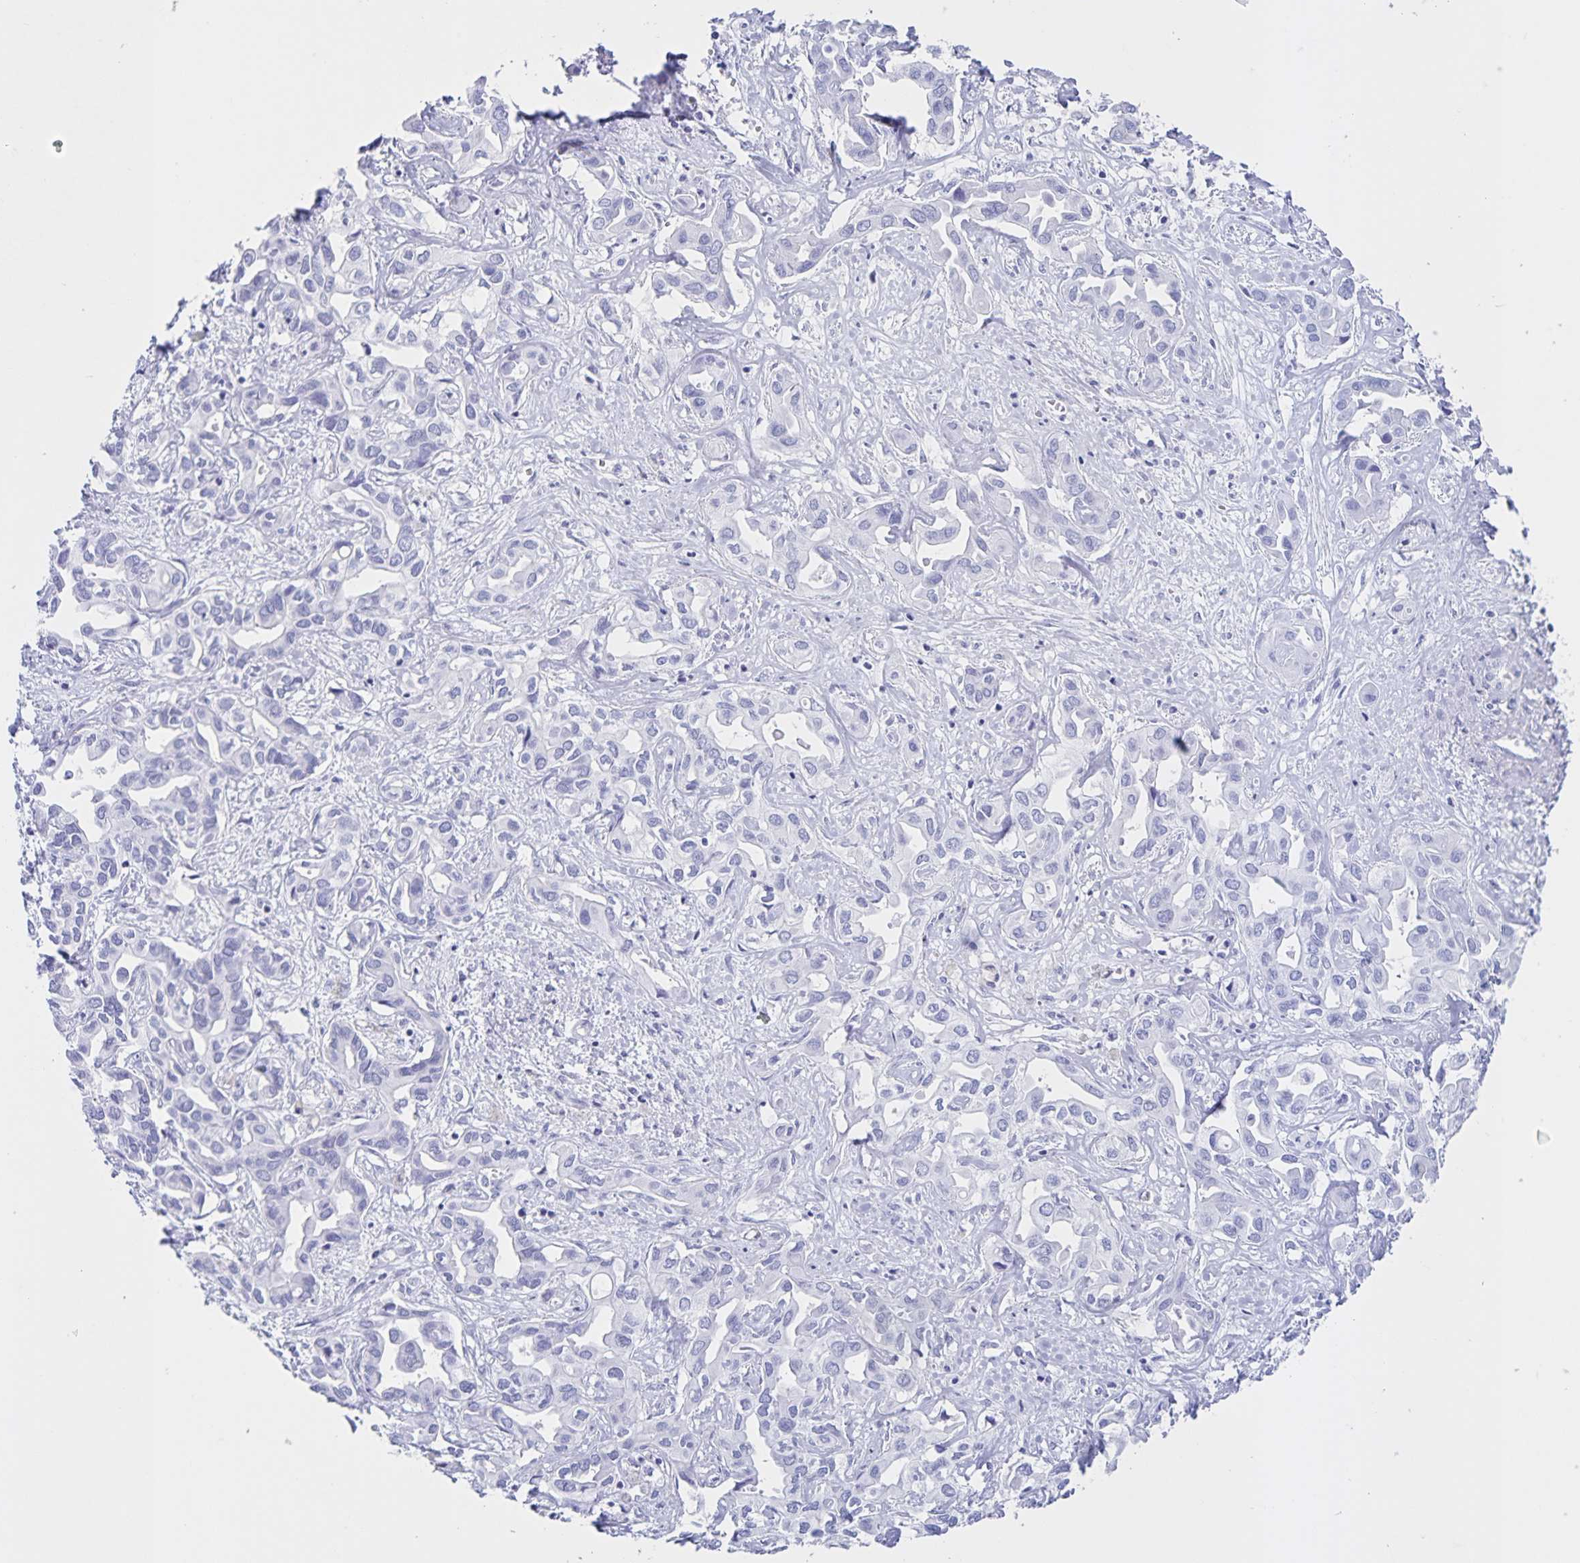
{"staining": {"intensity": "negative", "quantity": "none", "location": "none"}, "tissue": "liver cancer", "cell_type": "Tumor cells", "image_type": "cancer", "snomed": [{"axis": "morphology", "description": "Cholangiocarcinoma"}, {"axis": "topography", "description": "Liver"}], "caption": "Immunohistochemistry (IHC) of liver cancer displays no expression in tumor cells.", "gene": "C12orf56", "patient": {"sex": "female", "age": 64}}